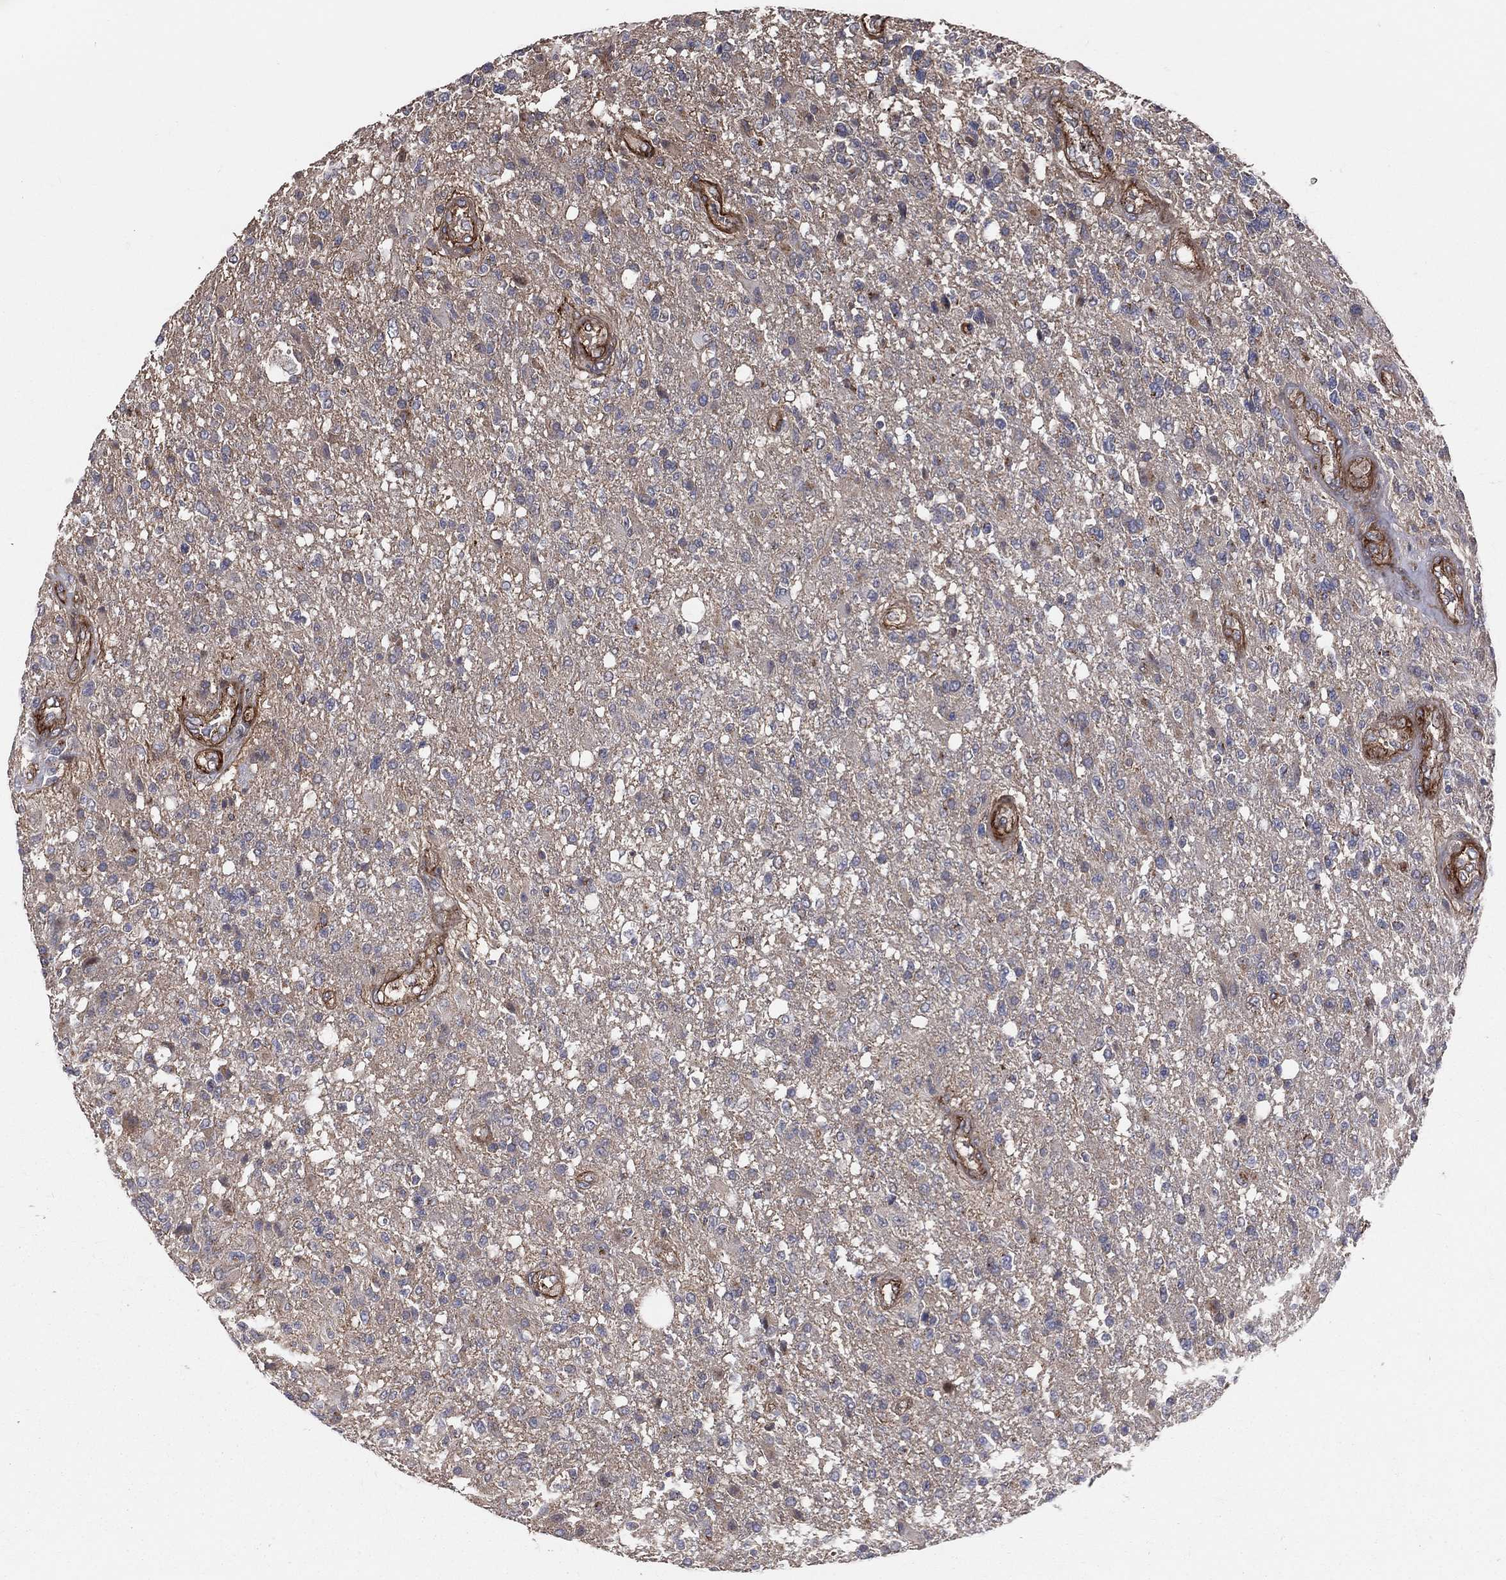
{"staining": {"intensity": "negative", "quantity": "none", "location": "none"}, "tissue": "glioma", "cell_type": "Tumor cells", "image_type": "cancer", "snomed": [{"axis": "morphology", "description": "Glioma, malignant, High grade"}, {"axis": "topography", "description": "Brain"}], "caption": "A photomicrograph of malignant glioma (high-grade) stained for a protein displays no brown staining in tumor cells.", "gene": "ENTPD1", "patient": {"sex": "male", "age": 56}}